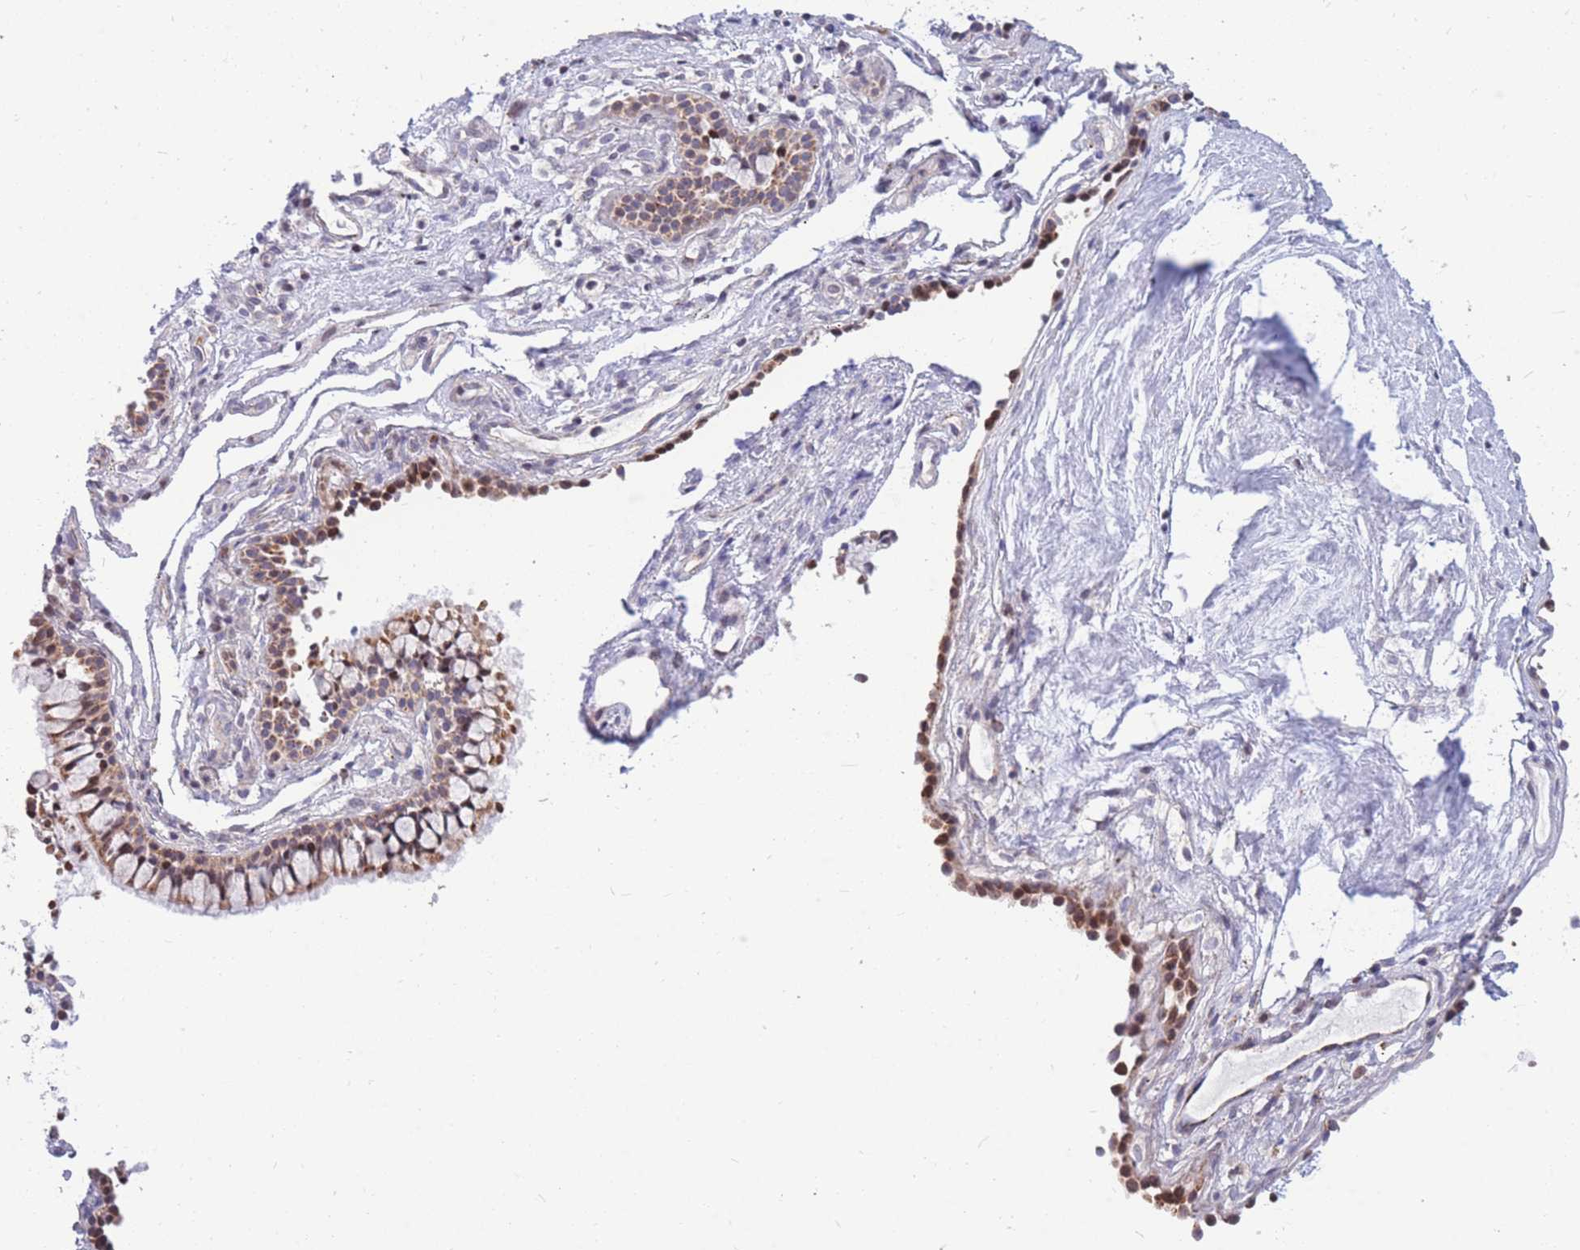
{"staining": {"intensity": "moderate", "quantity": ">75%", "location": "cytoplasmic/membranous"}, "tissue": "nasopharynx", "cell_type": "Respiratory epithelial cells", "image_type": "normal", "snomed": [{"axis": "morphology", "description": "Normal tissue, NOS"}, {"axis": "topography", "description": "Nasopharynx"}], "caption": "DAB immunohistochemical staining of benign nasopharynx reveals moderate cytoplasmic/membranous protein positivity in approximately >75% of respiratory epithelial cells.", "gene": "HSPE1", "patient": {"sex": "male", "age": 82}}